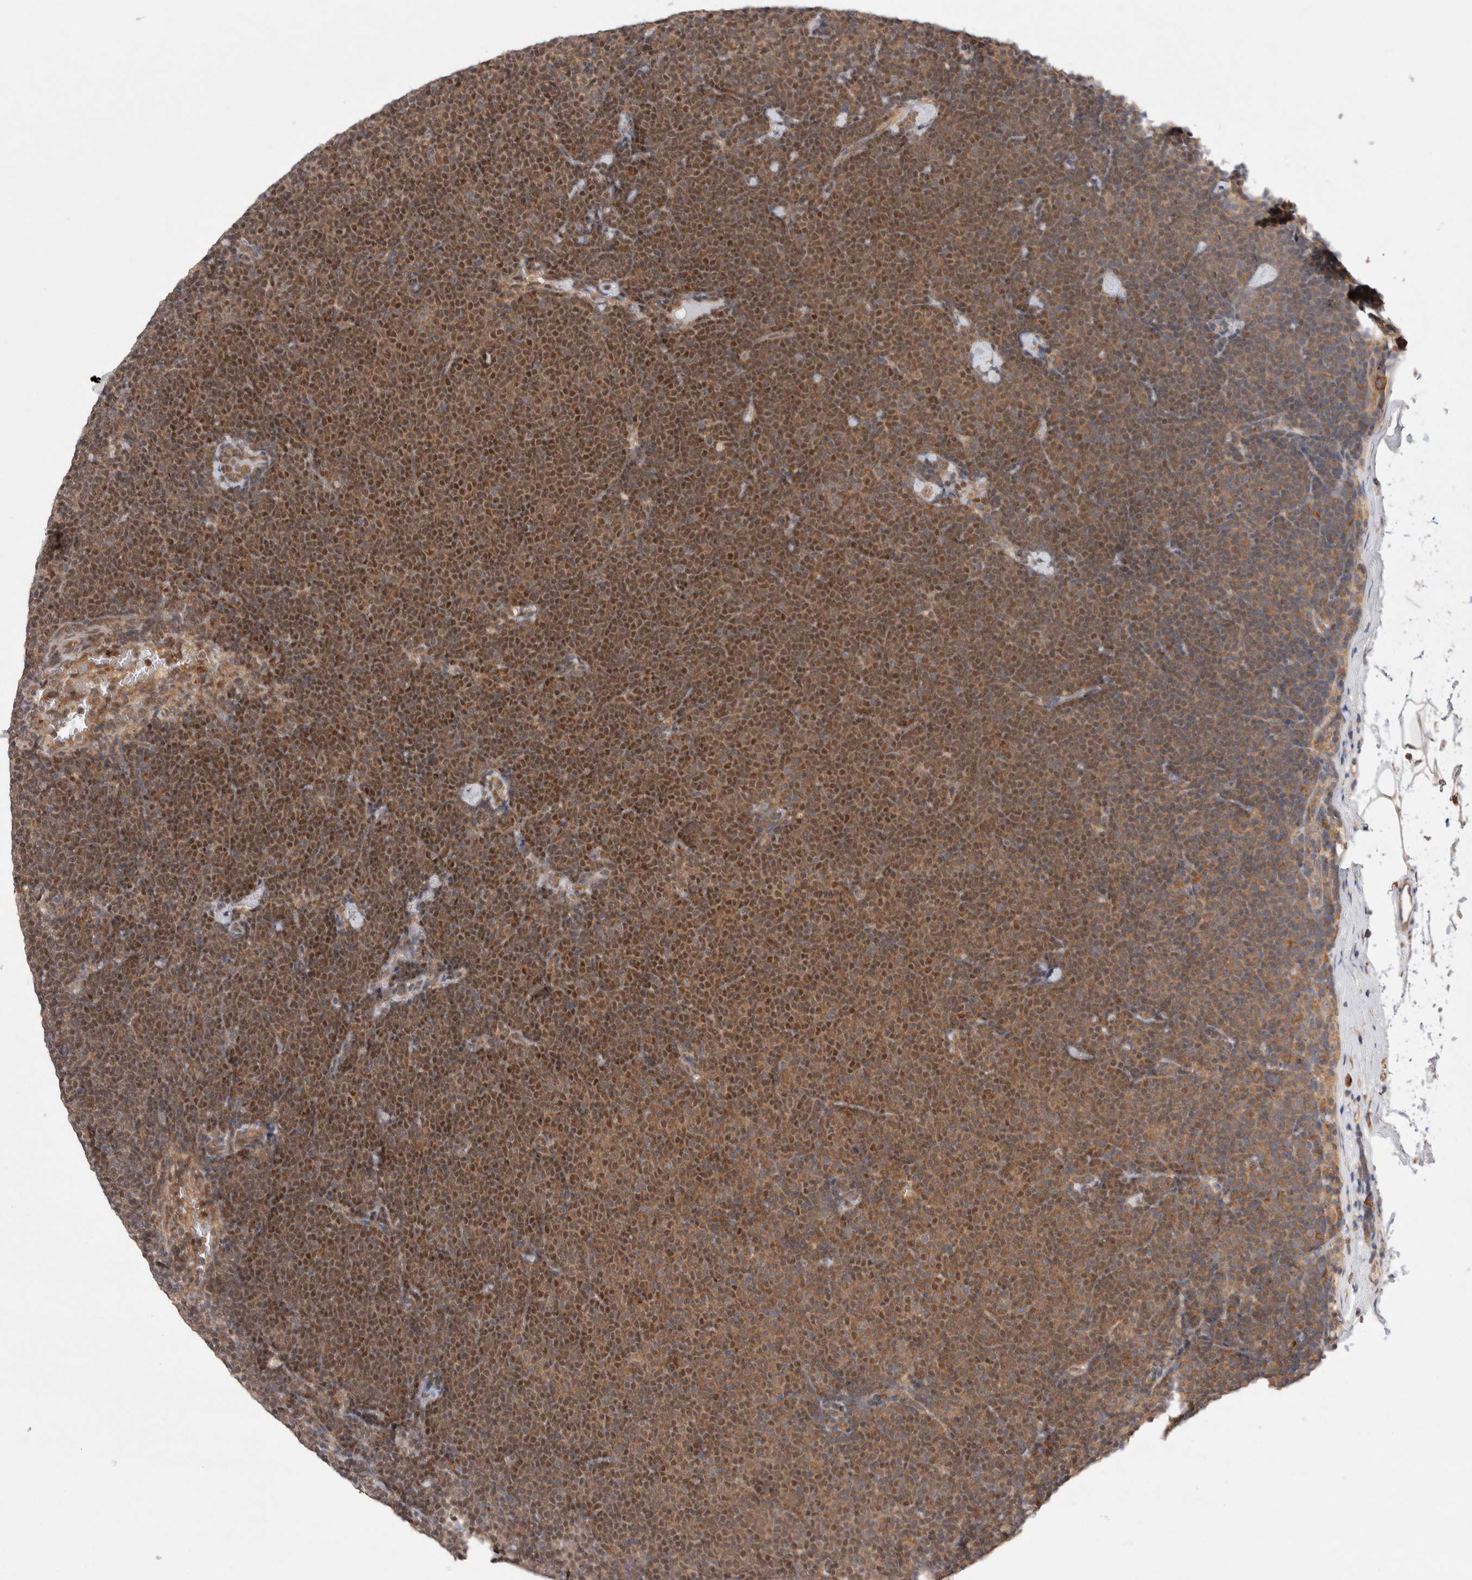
{"staining": {"intensity": "strong", "quantity": ">75%", "location": "nuclear"}, "tissue": "lymphoma", "cell_type": "Tumor cells", "image_type": "cancer", "snomed": [{"axis": "morphology", "description": "Malignant lymphoma, non-Hodgkin's type, Low grade"}, {"axis": "topography", "description": "Lymph node"}], "caption": "High-power microscopy captured an immunohistochemistry (IHC) micrograph of lymphoma, revealing strong nuclear staining in about >75% of tumor cells. (DAB IHC, brown staining for protein, blue staining for nuclei).", "gene": "EIF3E", "patient": {"sex": "female", "age": 53}}